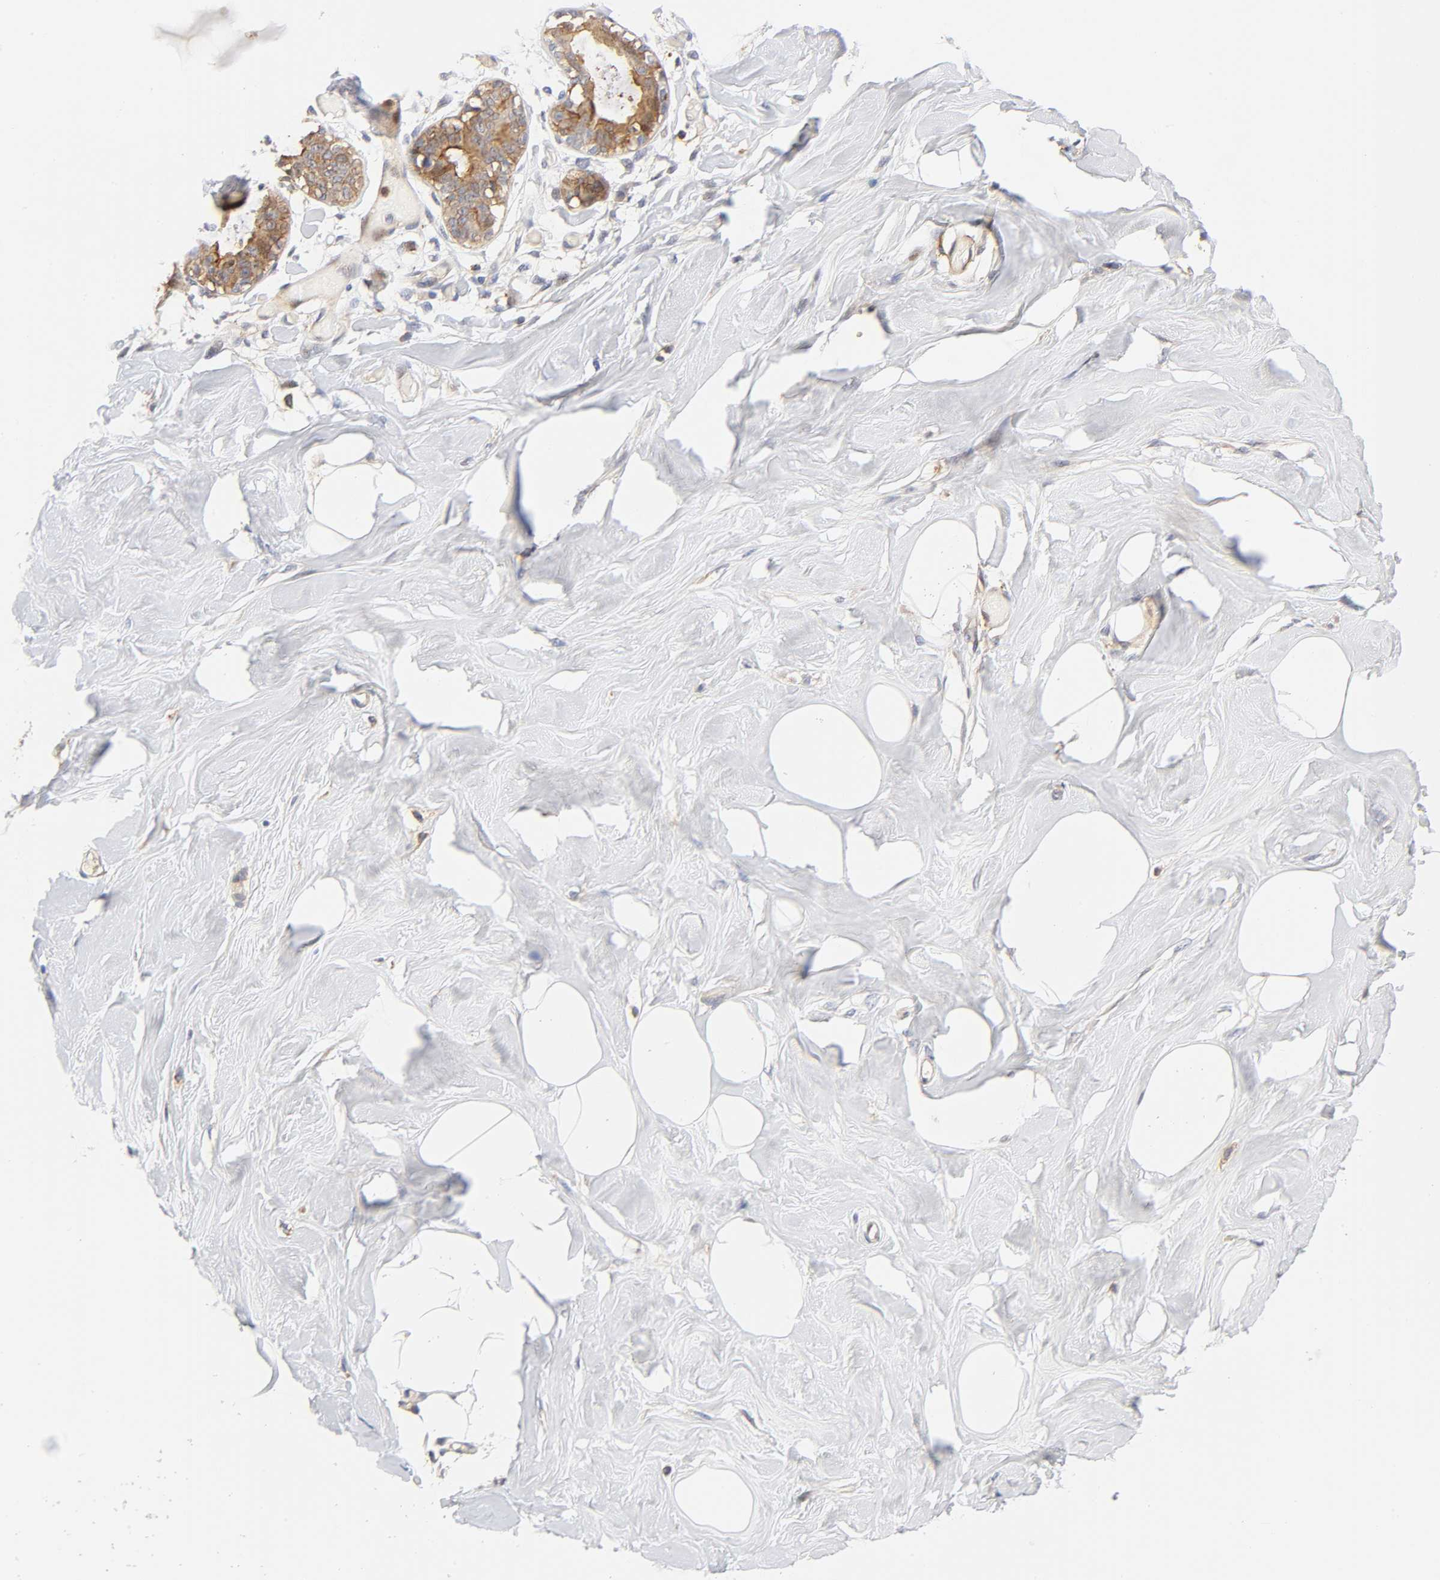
{"staining": {"intensity": "negative", "quantity": "none", "location": "none"}, "tissue": "breast", "cell_type": "Adipocytes", "image_type": "normal", "snomed": [{"axis": "morphology", "description": "Normal tissue, NOS"}, {"axis": "topography", "description": "Breast"}, {"axis": "topography", "description": "Soft tissue"}], "caption": "Immunohistochemical staining of unremarkable breast shows no significant expression in adipocytes.", "gene": "ANXA7", "patient": {"sex": "female", "age": 25}}